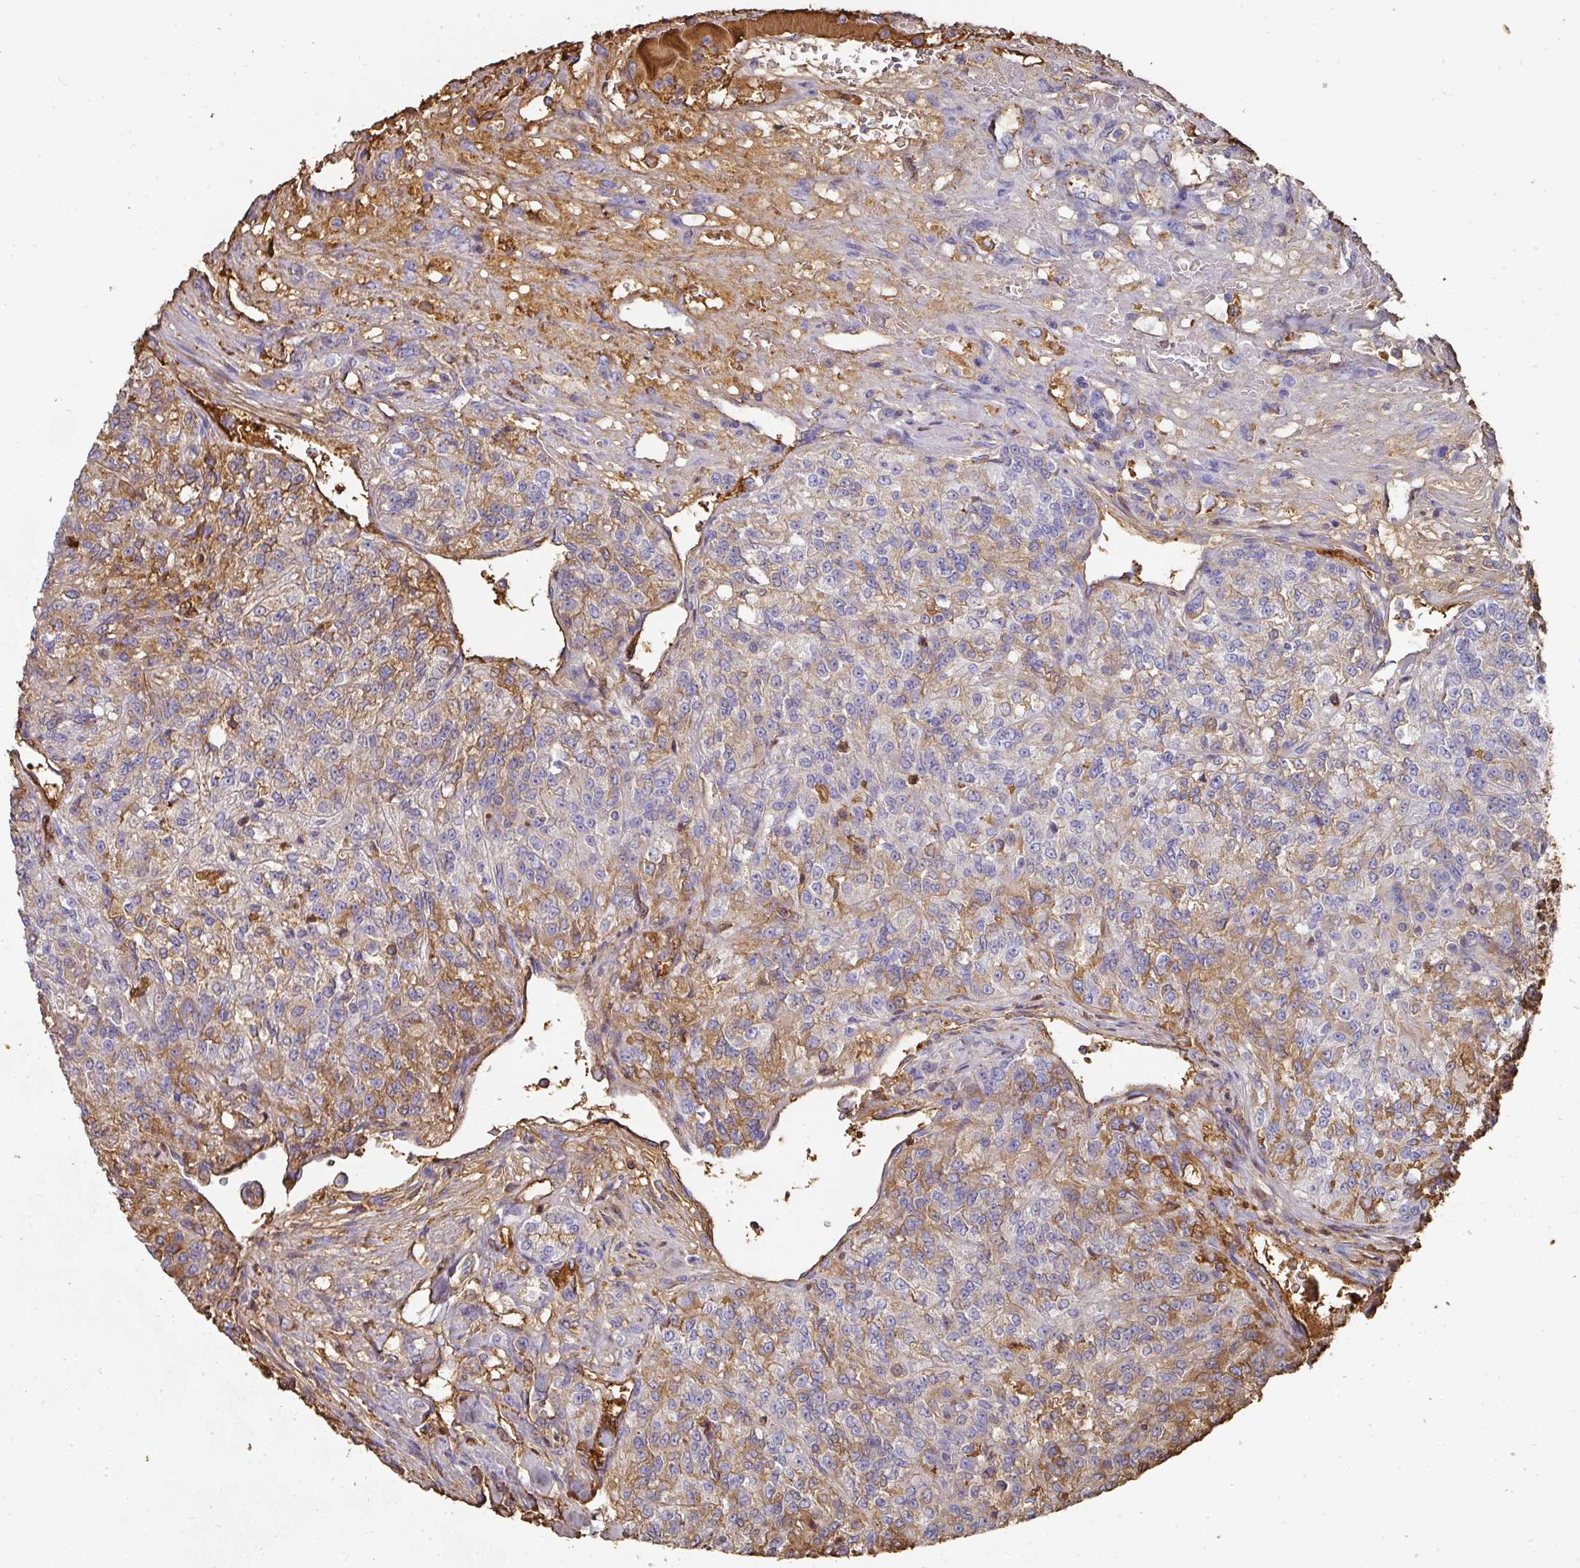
{"staining": {"intensity": "moderate", "quantity": "25%-75%", "location": "cytoplasmic/membranous"}, "tissue": "renal cancer", "cell_type": "Tumor cells", "image_type": "cancer", "snomed": [{"axis": "morphology", "description": "Adenocarcinoma, NOS"}, {"axis": "topography", "description": "Kidney"}], "caption": "Immunohistochemistry (IHC) staining of renal adenocarcinoma, which demonstrates medium levels of moderate cytoplasmic/membranous staining in about 25%-75% of tumor cells indicating moderate cytoplasmic/membranous protein staining. The staining was performed using DAB (brown) for protein detection and nuclei were counterstained in hematoxylin (blue).", "gene": "ALB", "patient": {"sex": "female", "age": 63}}